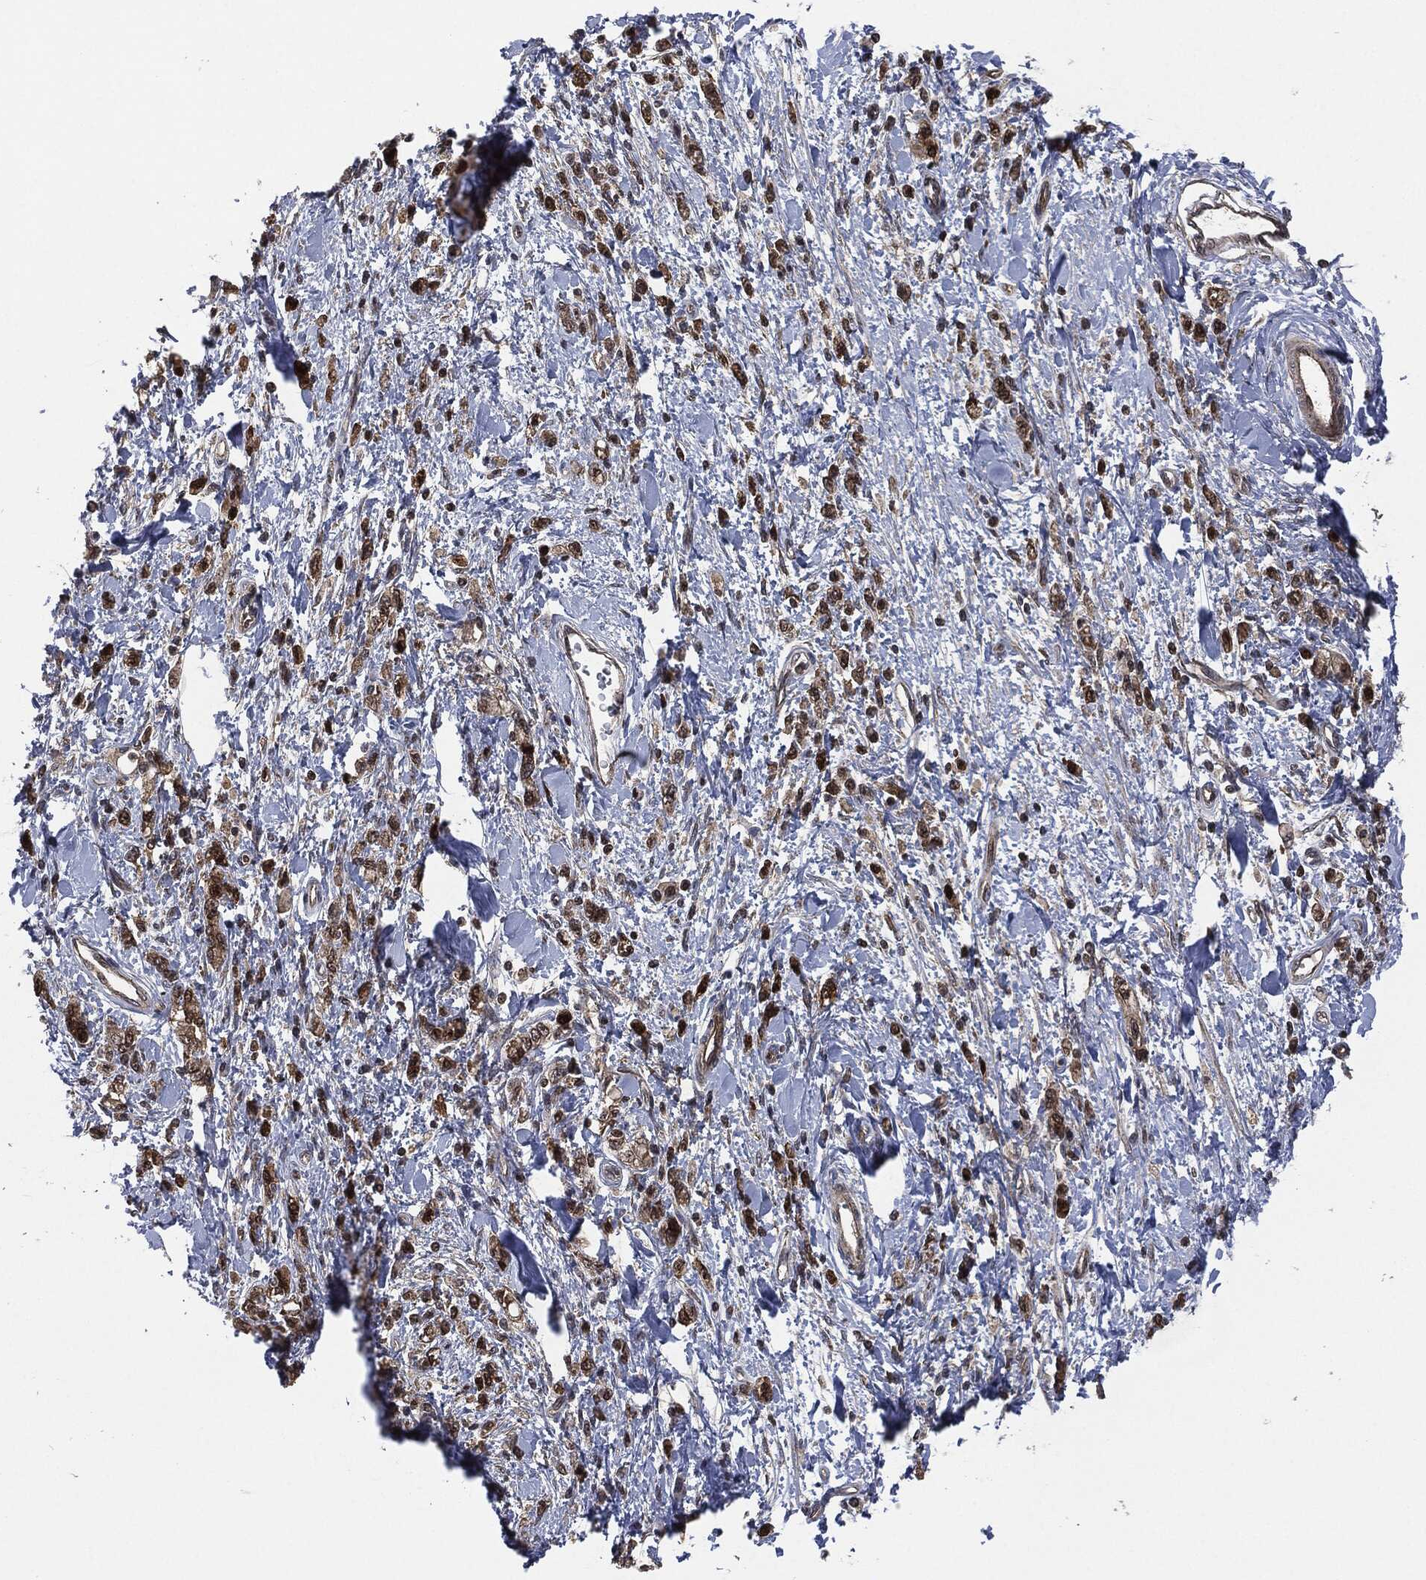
{"staining": {"intensity": "strong", "quantity": "25%-75%", "location": "cytoplasmic/membranous,nuclear"}, "tissue": "stomach cancer", "cell_type": "Tumor cells", "image_type": "cancer", "snomed": [{"axis": "morphology", "description": "Adenocarcinoma, NOS"}, {"axis": "topography", "description": "Stomach"}], "caption": "Strong cytoplasmic/membranous and nuclear positivity for a protein is present in about 25%-75% of tumor cells of adenocarcinoma (stomach) using immunohistochemistry.", "gene": "HRAS", "patient": {"sex": "male", "age": 77}}